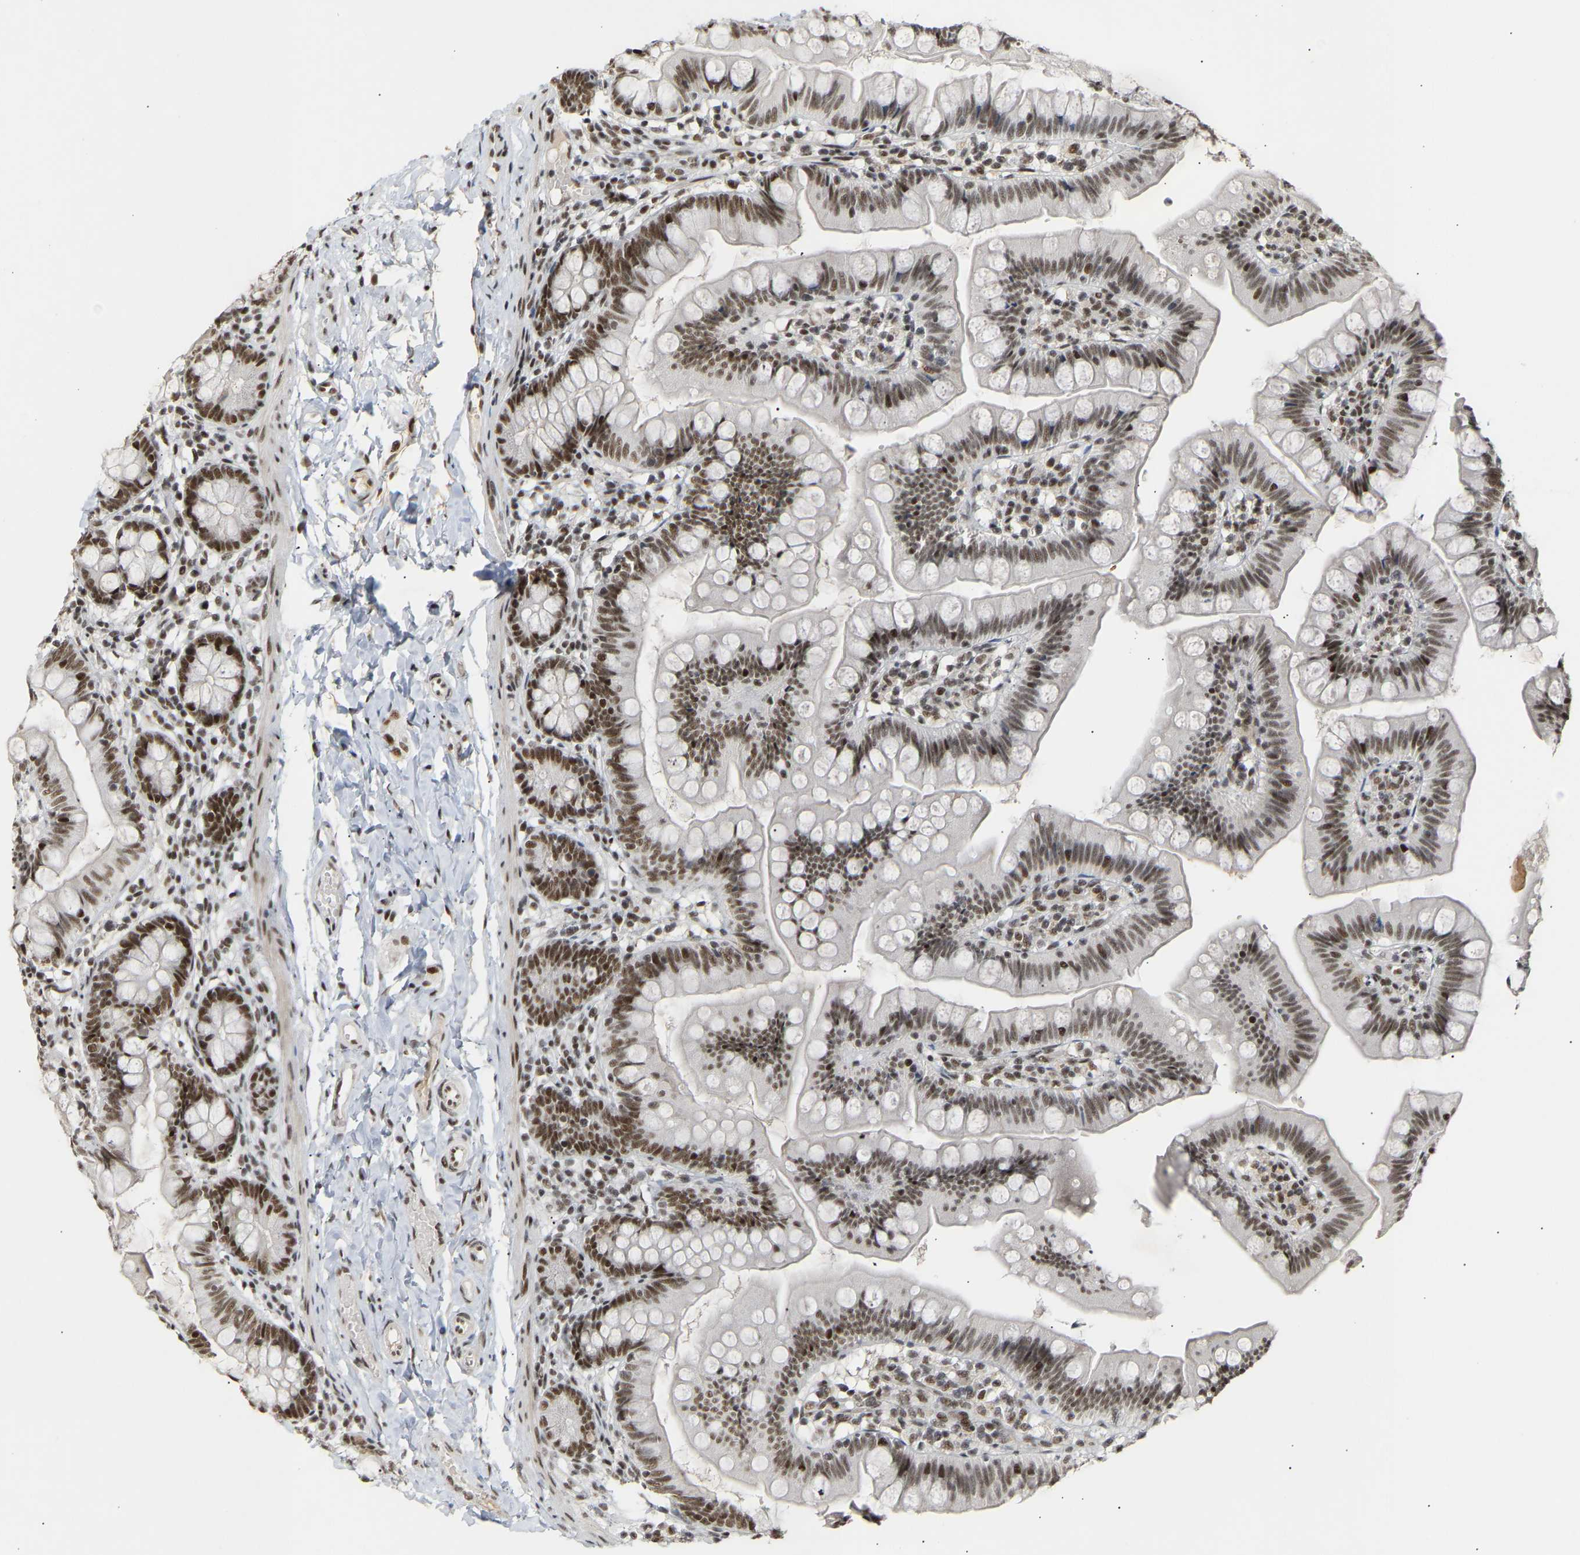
{"staining": {"intensity": "strong", "quantity": ">75%", "location": "nuclear"}, "tissue": "small intestine", "cell_type": "Glandular cells", "image_type": "normal", "snomed": [{"axis": "morphology", "description": "Normal tissue, NOS"}, {"axis": "topography", "description": "Small intestine"}], "caption": "Strong nuclear protein expression is identified in approximately >75% of glandular cells in small intestine. (DAB IHC, brown staining for protein, blue staining for nuclei).", "gene": "NELFB", "patient": {"sex": "male", "age": 7}}